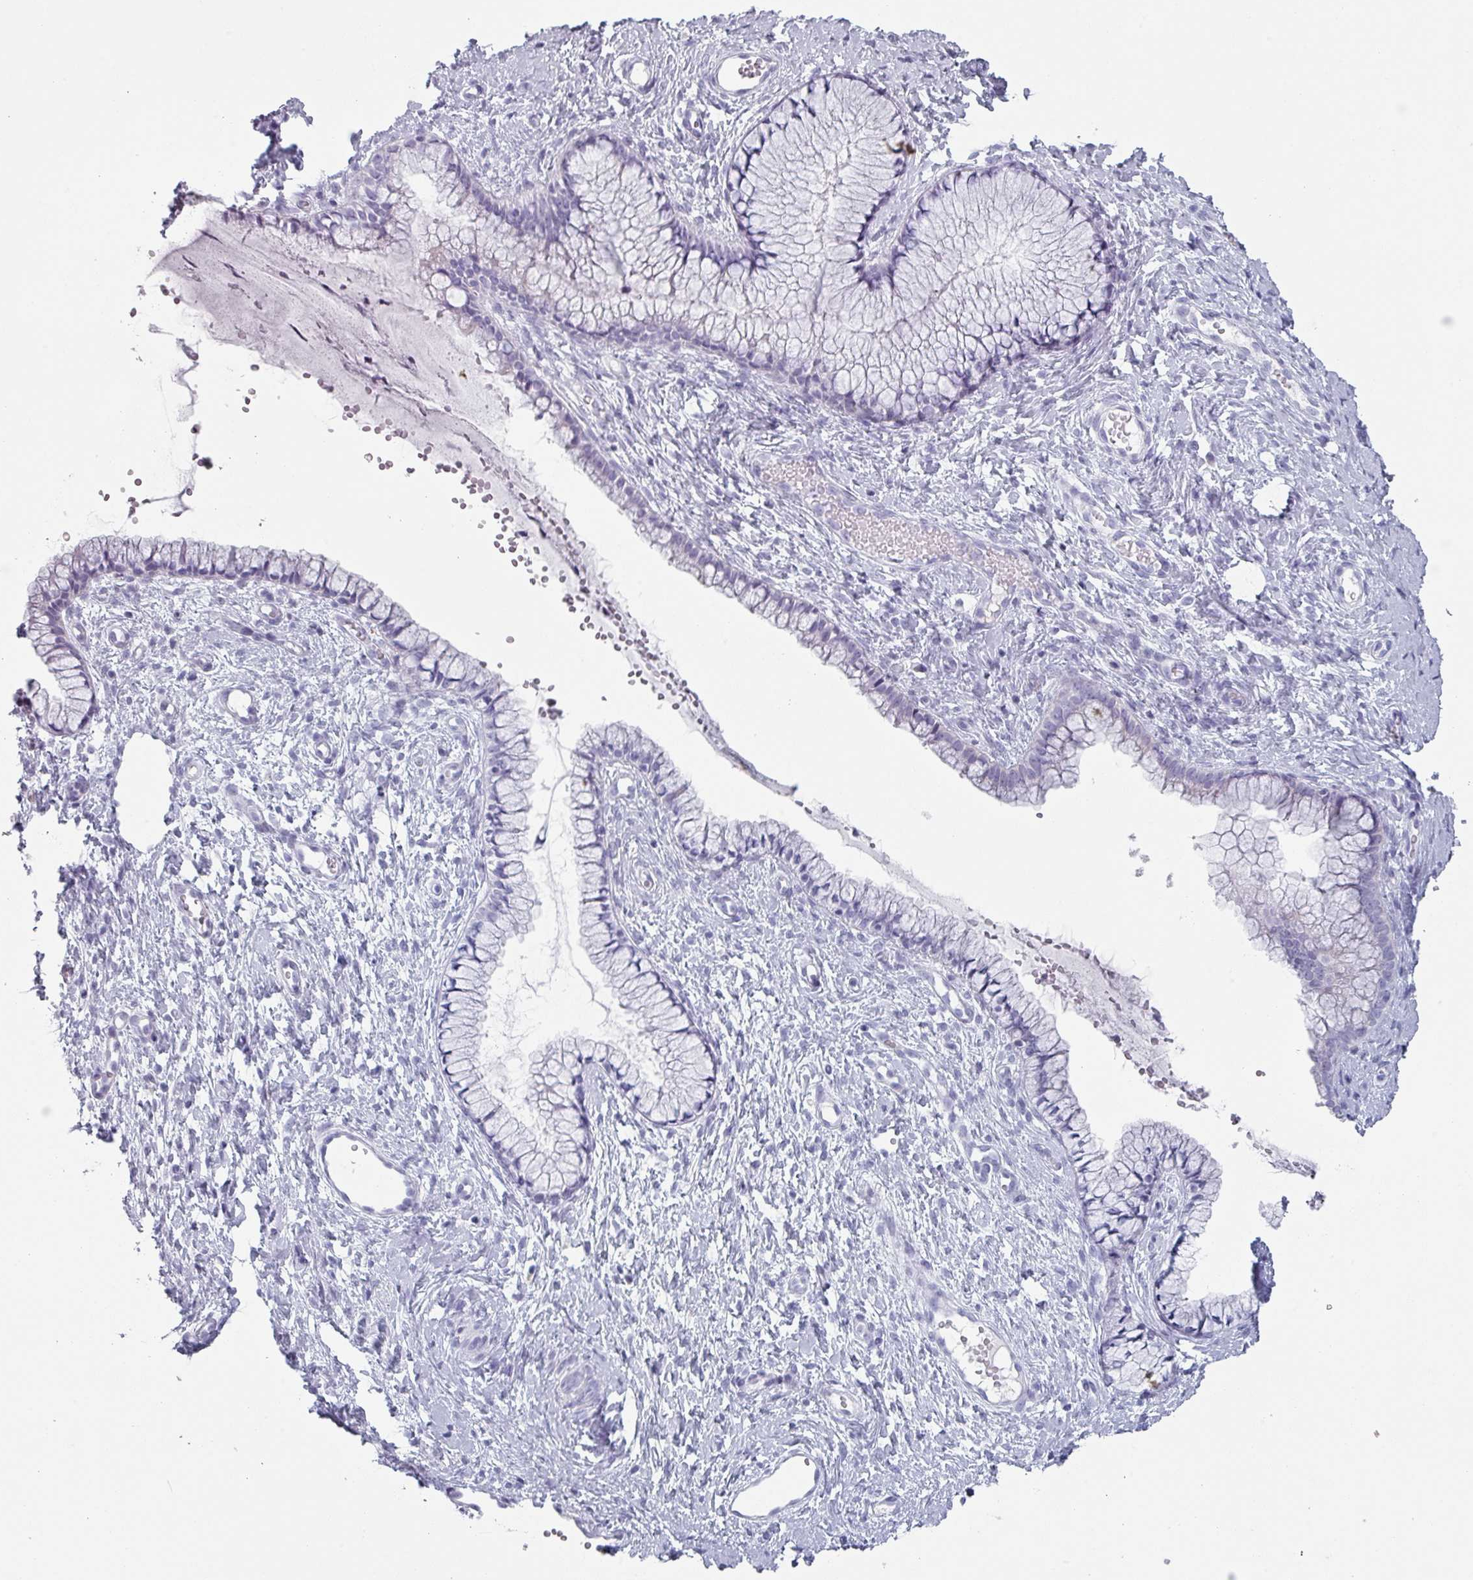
{"staining": {"intensity": "negative", "quantity": "none", "location": "none"}, "tissue": "cervix", "cell_type": "Glandular cells", "image_type": "normal", "snomed": [{"axis": "morphology", "description": "Normal tissue, NOS"}, {"axis": "topography", "description": "Cervix"}], "caption": "Glandular cells show no significant positivity in normal cervix.", "gene": "SLC35G2", "patient": {"sex": "female", "age": 36}}